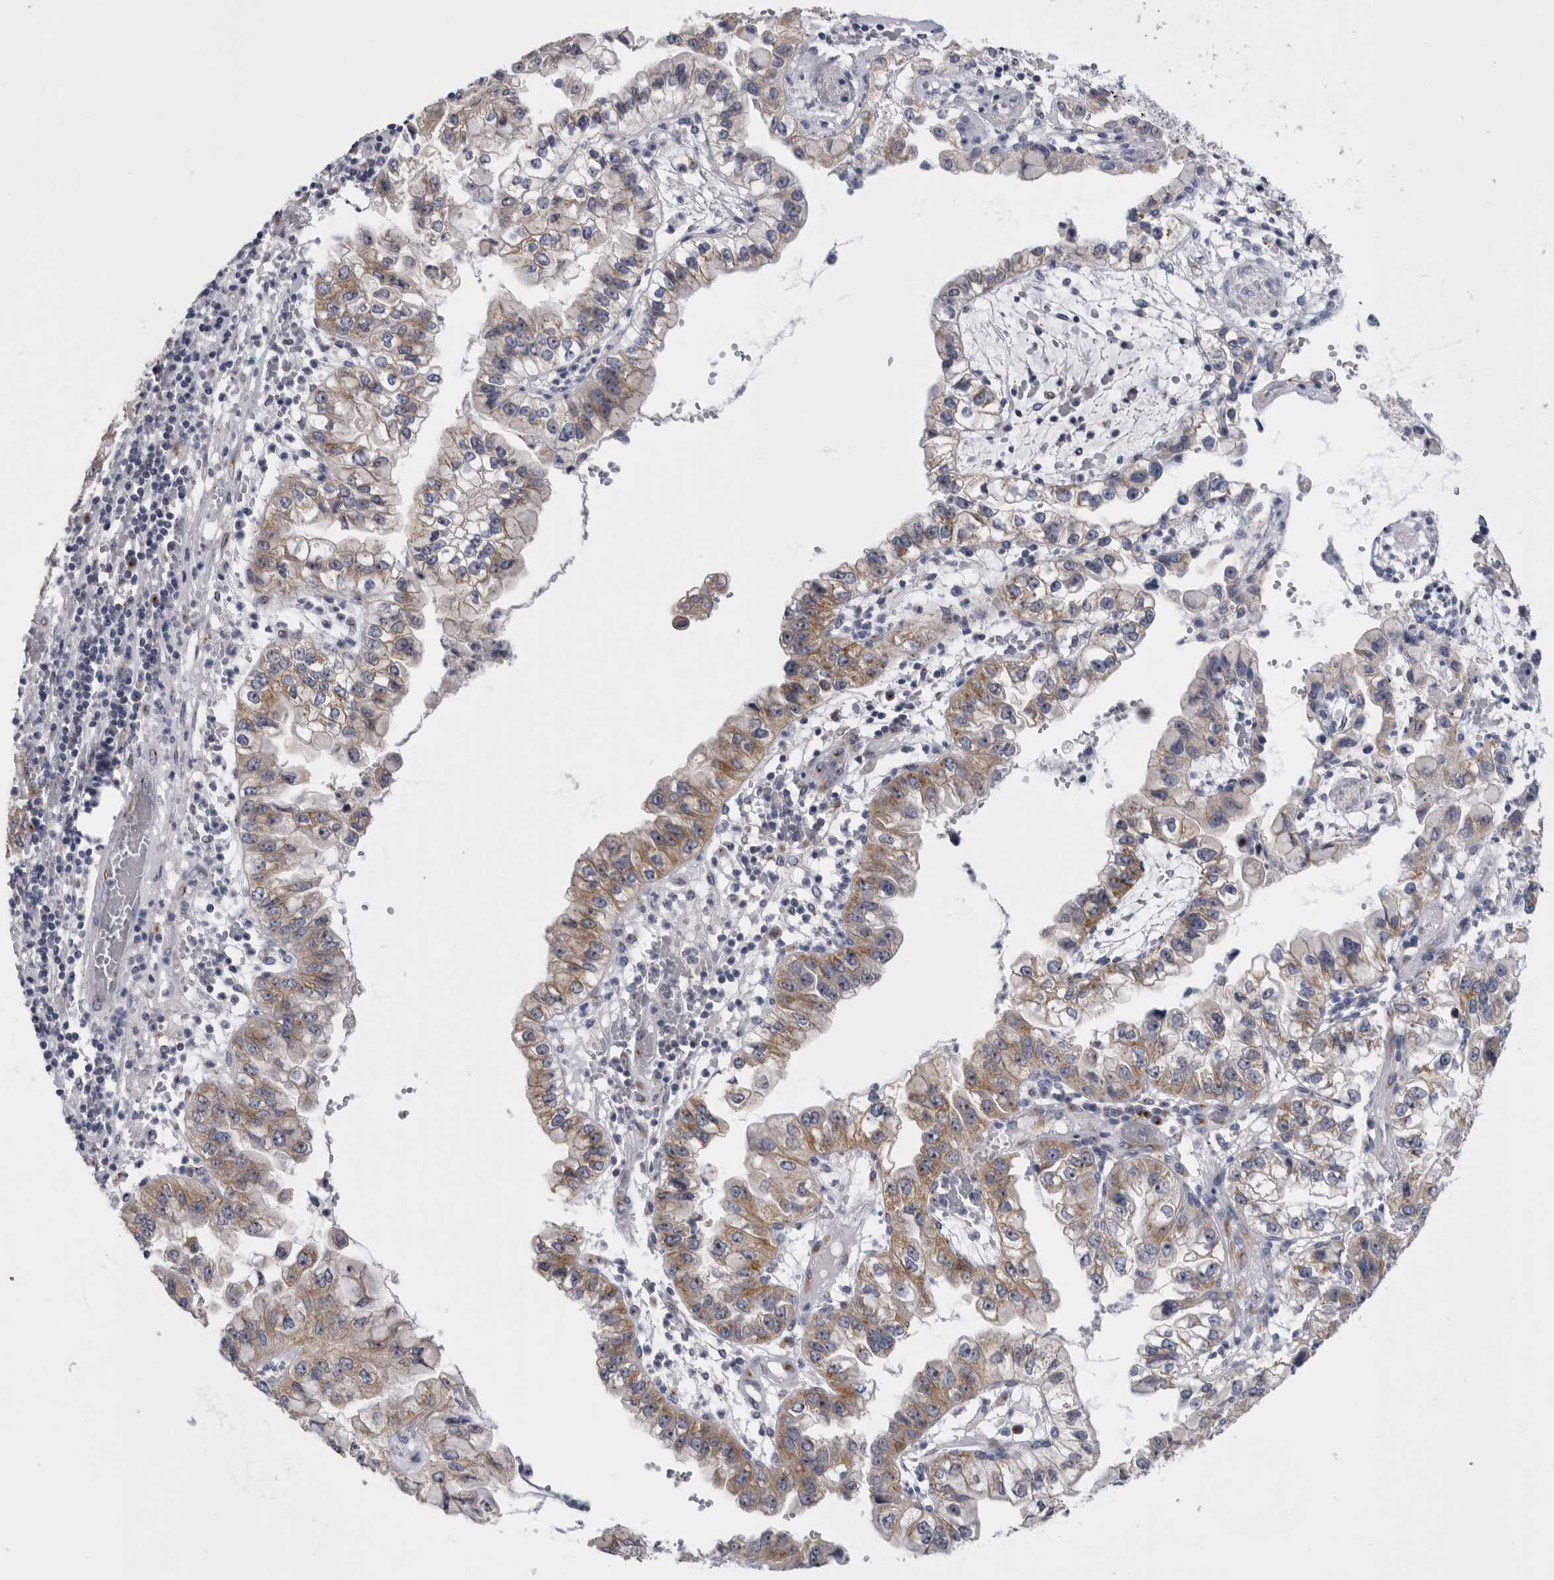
{"staining": {"intensity": "weak", "quantity": ">75%", "location": "cytoplasmic/membranous"}, "tissue": "liver cancer", "cell_type": "Tumor cells", "image_type": "cancer", "snomed": [{"axis": "morphology", "description": "Cholangiocarcinoma"}, {"axis": "topography", "description": "Liver"}], "caption": "Immunohistochemistry histopathology image of liver cancer (cholangiocarcinoma) stained for a protein (brown), which reveals low levels of weak cytoplasmic/membranous positivity in about >75% of tumor cells.", "gene": "AKAP9", "patient": {"sex": "female", "age": 79}}